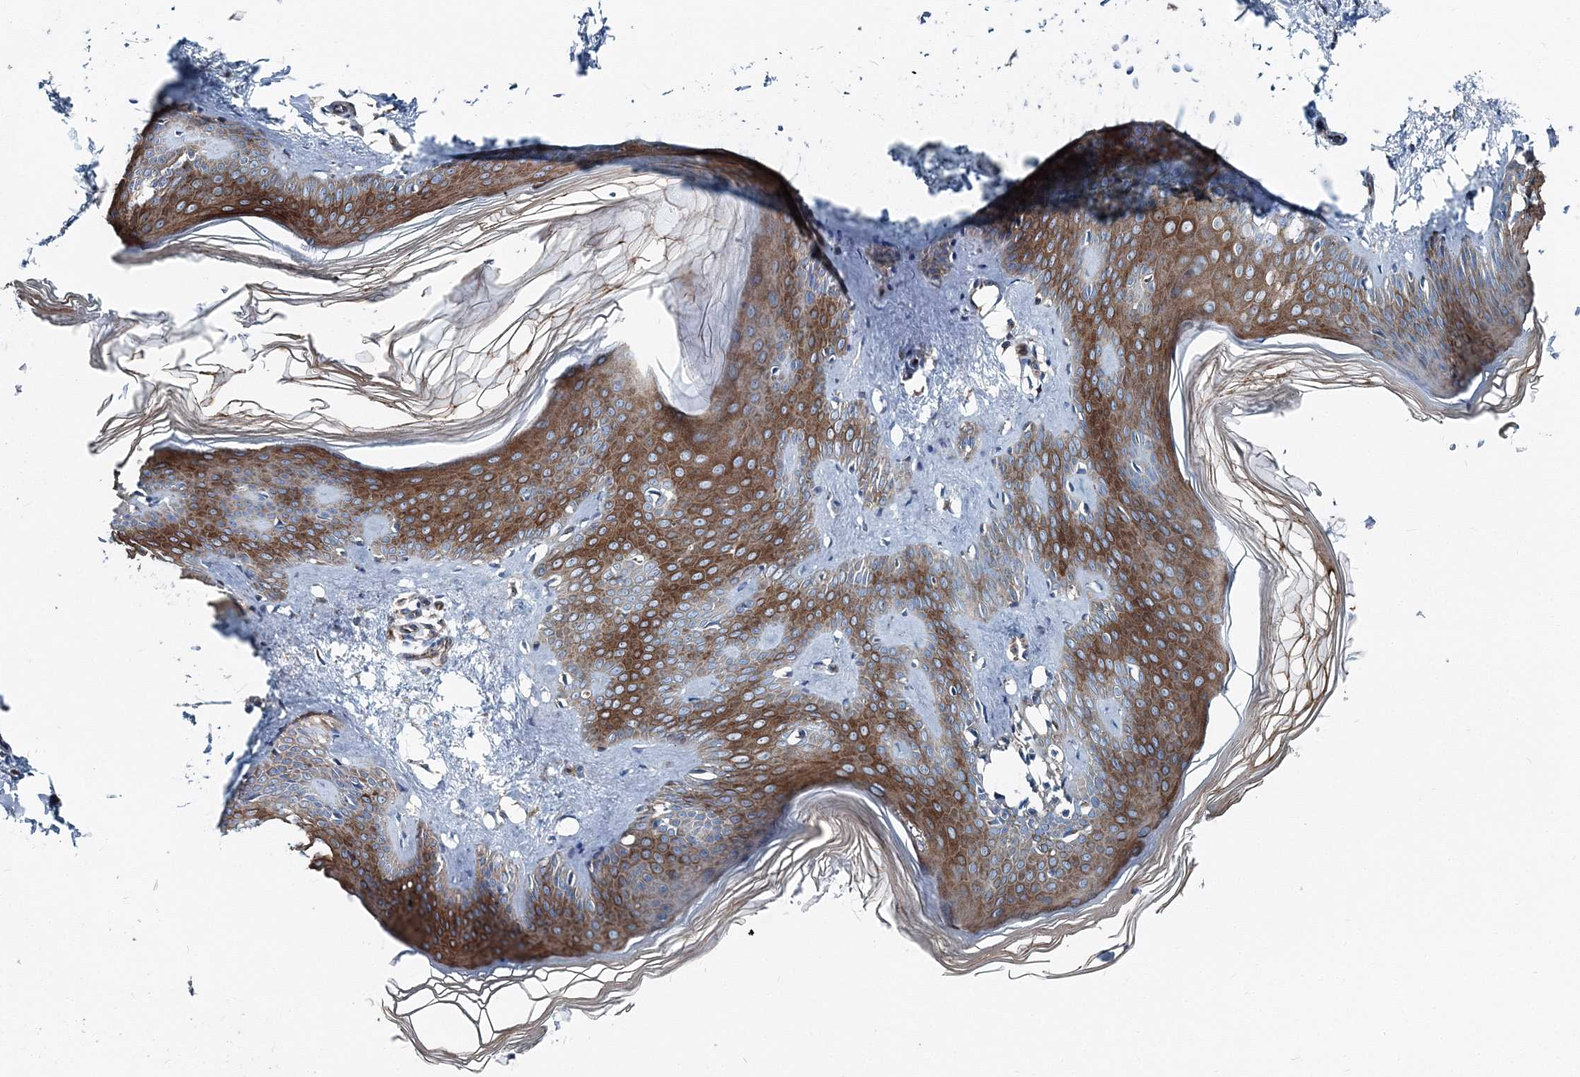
{"staining": {"intensity": "negative", "quantity": "none", "location": "none"}, "tissue": "skin", "cell_type": "Fibroblasts", "image_type": "normal", "snomed": [{"axis": "morphology", "description": "Normal tissue, NOS"}, {"axis": "topography", "description": "Skin"}], "caption": "Human skin stained for a protein using immunohistochemistry reveals no staining in fibroblasts.", "gene": "MPHOSPH9", "patient": {"sex": "female", "age": 27}}